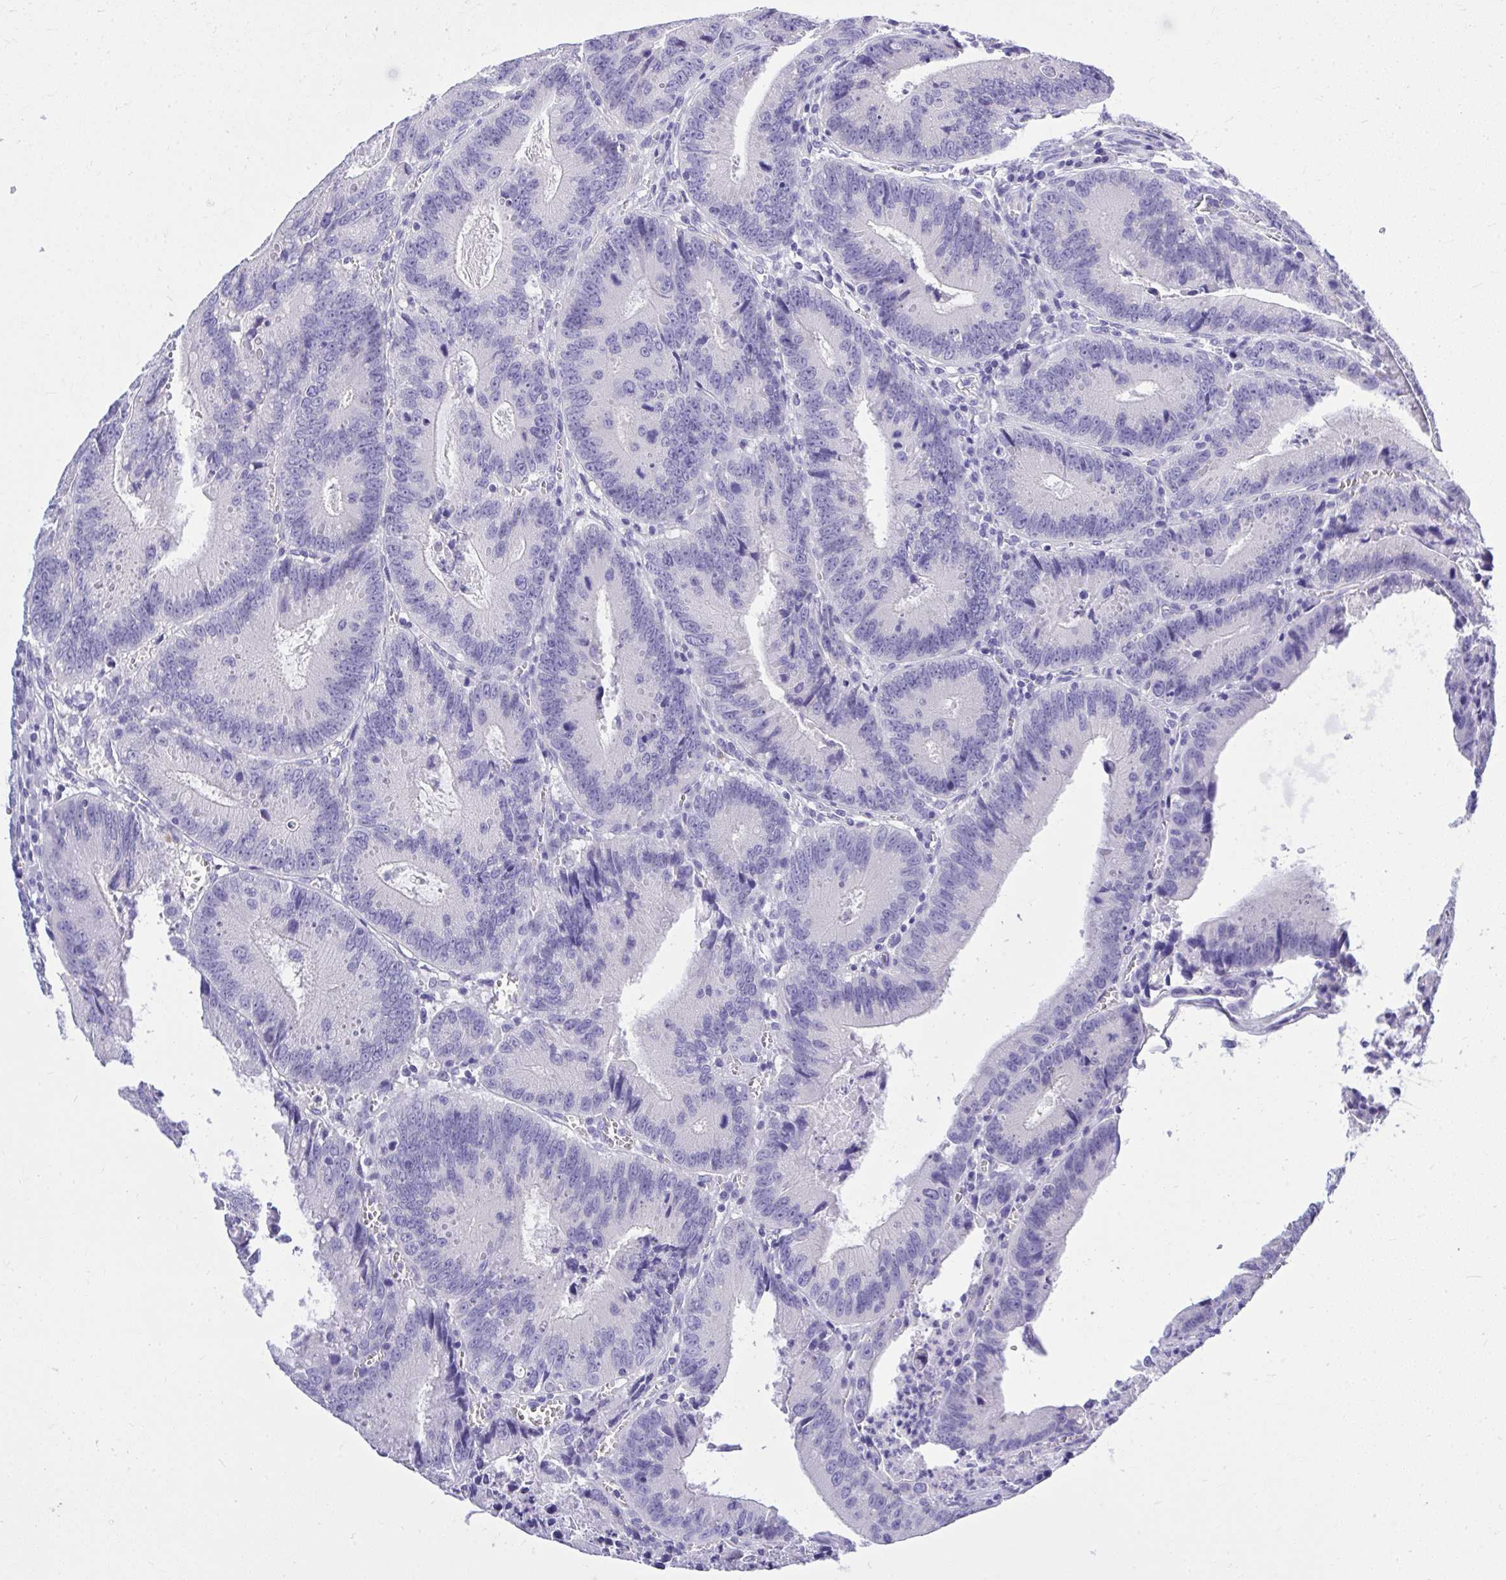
{"staining": {"intensity": "negative", "quantity": "none", "location": "none"}, "tissue": "colorectal cancer", "cell_type": "Tumor cells", "image_type": "cancer", "snomed": [{"axis": "morphology", "description": "Adenocarcinoma, NOS"}, {"axis": "topography", "description": "Rectum"}], "caption": "This is an immunohistochemistry (IHC) micrograph of human colorectal adenocarcinoma. There is no positivity in tumor cells.", "gene": "PSD", "patient": {"sex": "female", "age": 81}}